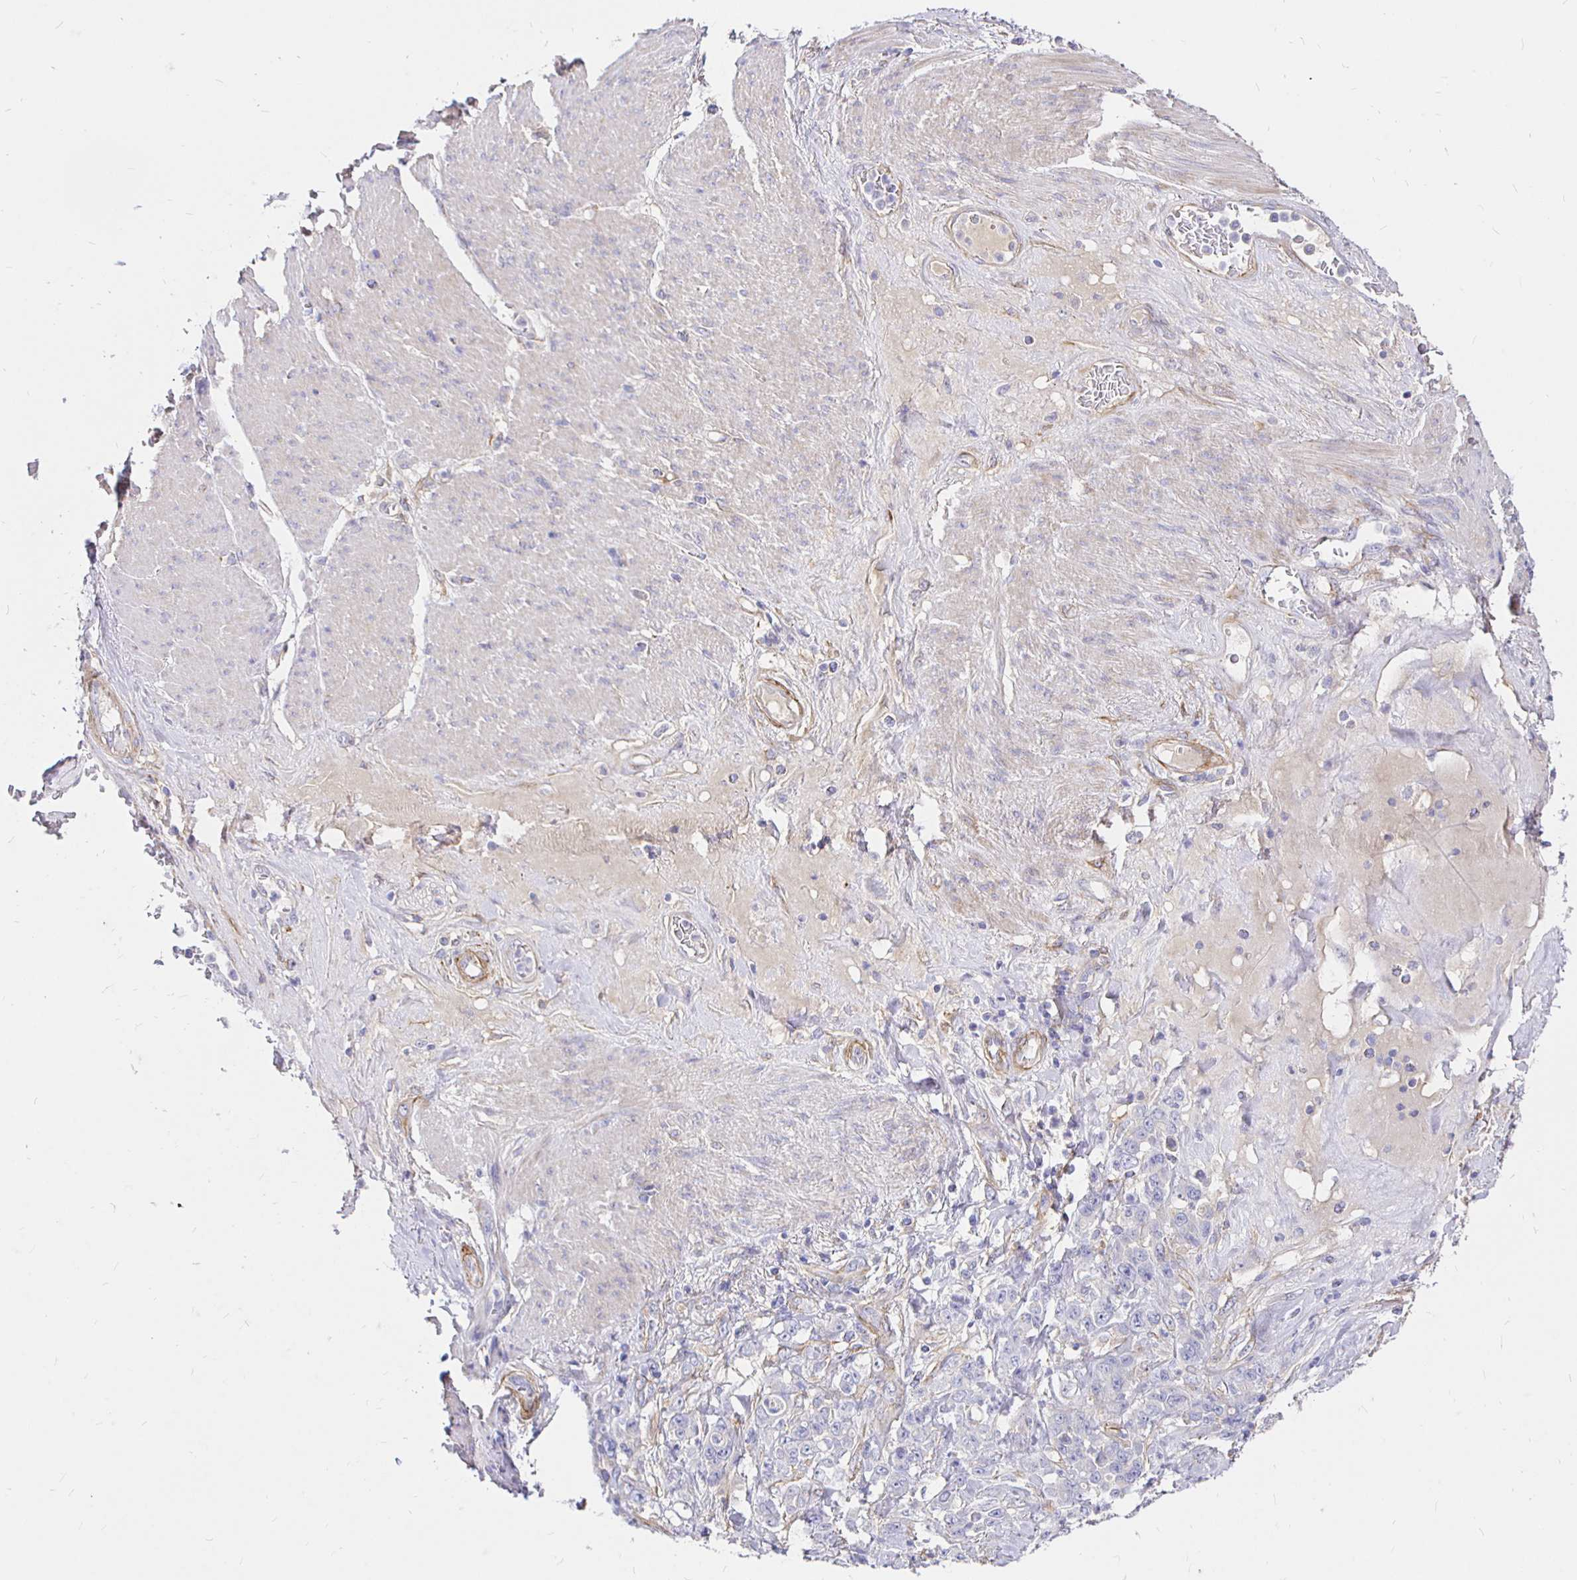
{"staining": {"intensity": "negative", "quantity": "none", "location": "none"}, "tissue": "stomach cancer", "cell_type": "Tumor cells", "image_type": "cancer", "snomed": [{"axis": "morphology", "description": "Adenocarcinoma, NOS"}, {"axis": "topography", "description": "Stomach"}], "caption": "DAB (3,3'-diaminobenzidine) immunohistochemical staining of human adenocarcinoma (stomach) demonstrates no significant expression in tumor cells. (Stains: DAB immunohistochemistry (IHC) with hematoxylin counter stain, Microscopy: brightfield microscopy at high magnification).", "gene": "PALM2AKAP2", "patient": {"sex": "female", "age": 79}}